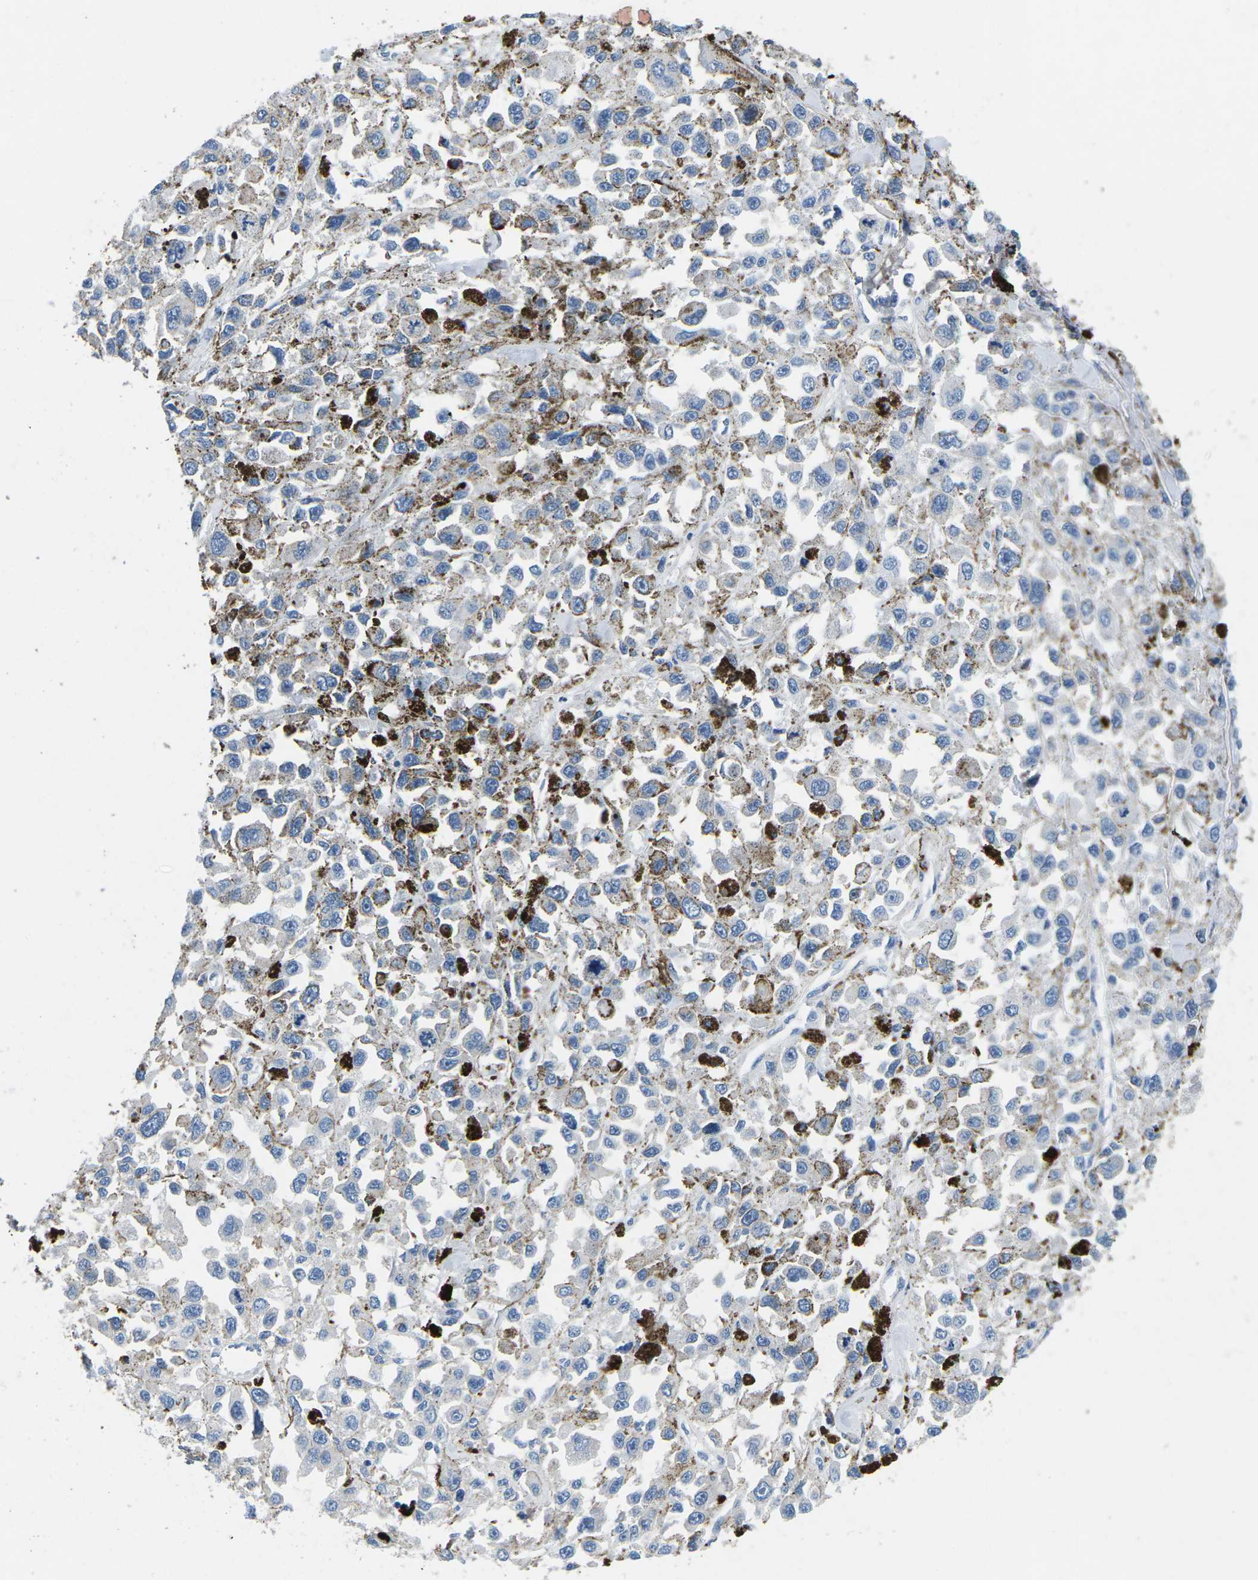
{"staining": {"intensity": "negative", "quantity": "none", "location": "none"}, "tissue": "melanoma", "cell_type": "Tumor cells", "image_type": "cancer", "snomed": [{"axis": "morphology", "description": "Malignant melanoma, Metastatic site"}, {"axis": "topography", "description": "Lymph node"}], "caption": "A high-resolution histopathology image shows IHC staining of melanoma, which reveals no significant positivity in tumor cells.", "gene": "PDCD6IP", "patient": {"sex": "male", "age": 59}}